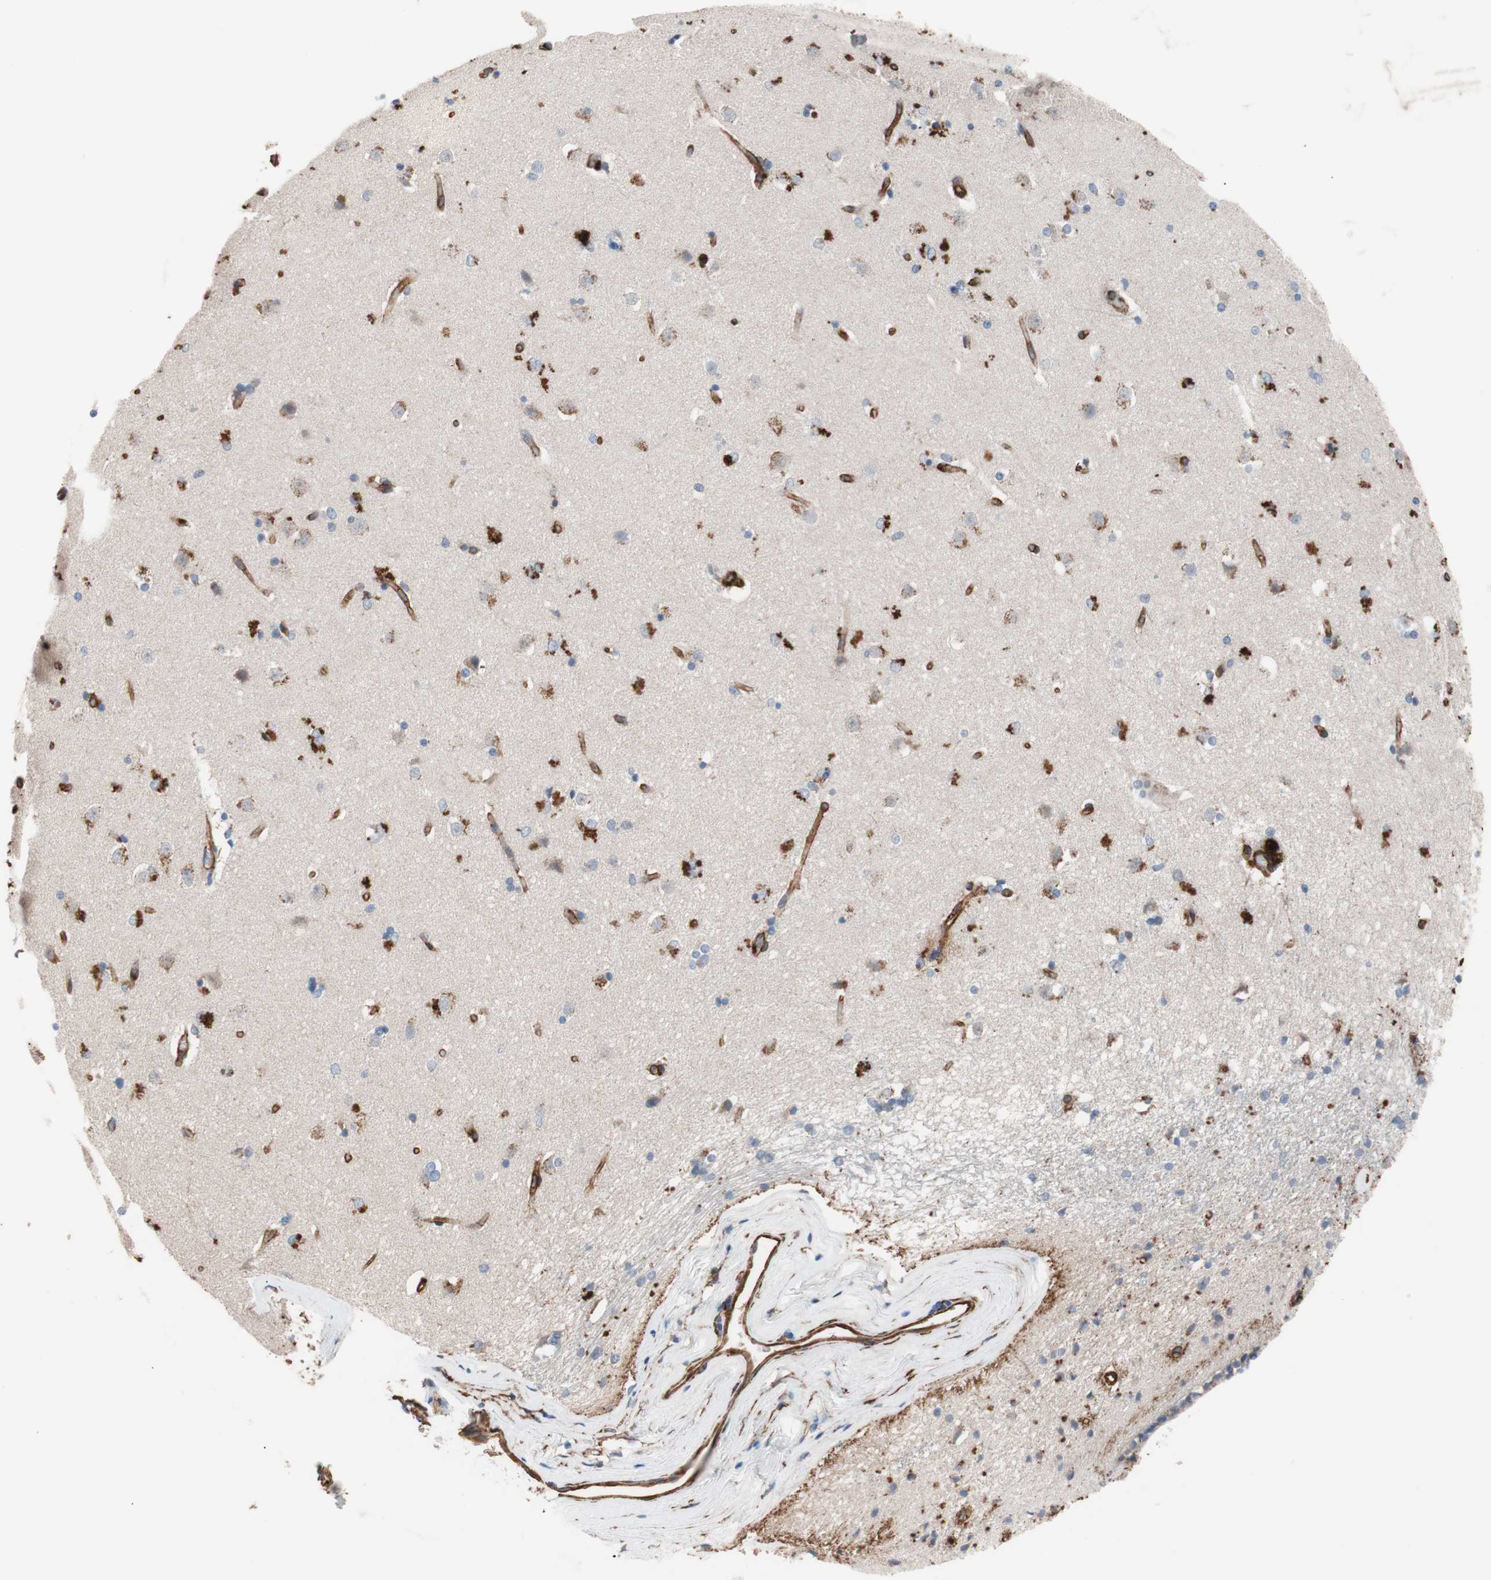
{"staining": {"intensity": "negative", "quantity": "none", "location": "none"}, "tissue": "caudate", "cell_type": "Glial cells", "image_type": "normal", "snomed": [{"axis": "morphology", "description": "Normal tissue, NOS"}, {"axis": "topography", "description": "Lateral ventricle wall"}], "caption": "Immunohistochemistry (IHC) histopathology image of unremarkable caudate: human caudate stained with DAB (3,3'-diaminobenzidine) exhibits no significant protein expression in glial cells. (Stains: DAB immunohistochemistry with hematoxylin counter stain, Microscopy: brightfield microscopy at high magnification).", "gene": "SPINT1", "patient": {"sex": "female", "age": 19}}